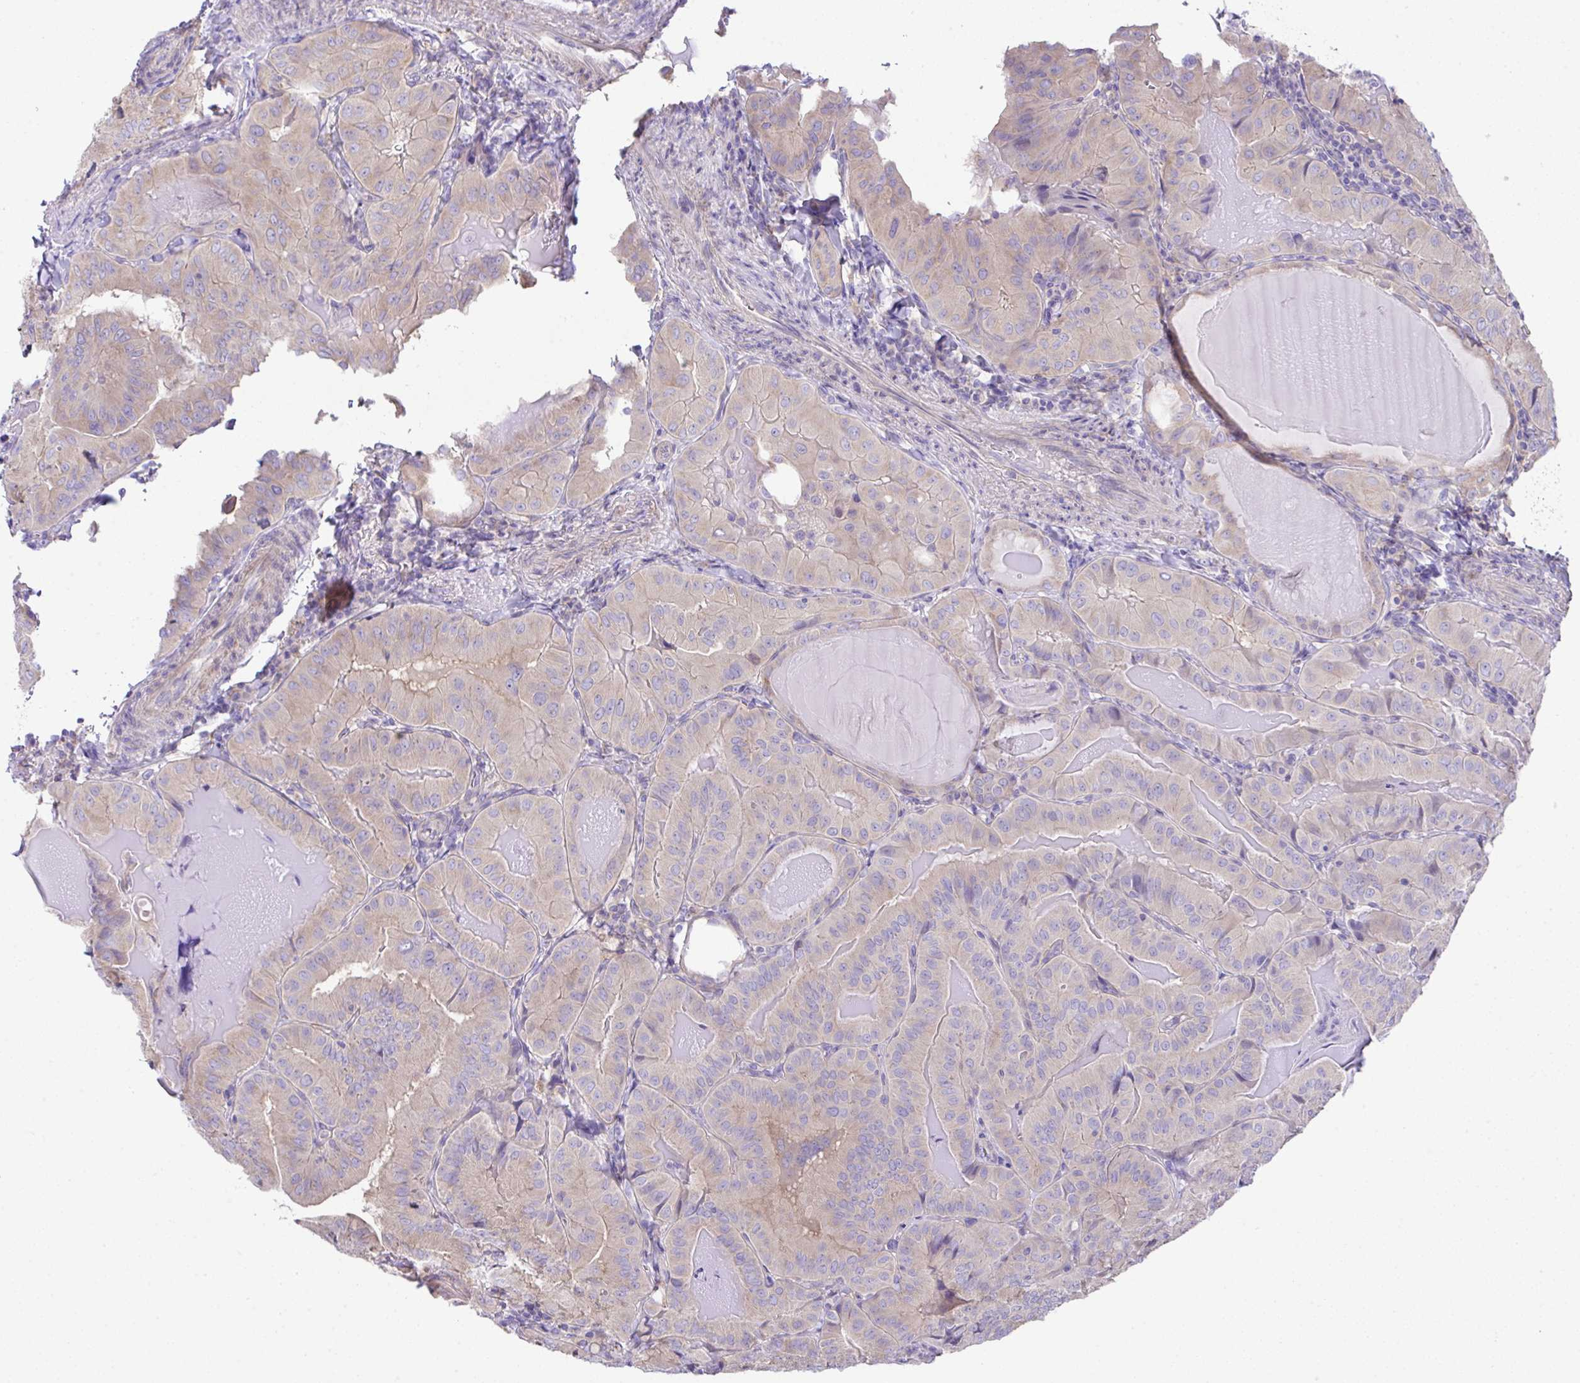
{"staining": {"intensity": "weak", "quantity": "<25%", "location": "cytoplasmic/membranous"}, "tissue": "thyroid cancer", "cell_type": "Tumor cells", "image_type": "cancer", "snomed": [{"axis": "morphology", "description": "Papillary adenocarcinoma, NOS"}, {"axis": "topography", "description": "Thyroid gland"}], "caption": "An image of papillary adenocarcinoma (thyroid) stained for a protein reveals no brown staining in tumor cells. Nuclei are stained in blue.", "gene": "OR4P4", "patient": {"sex": "female", "age": 68}}